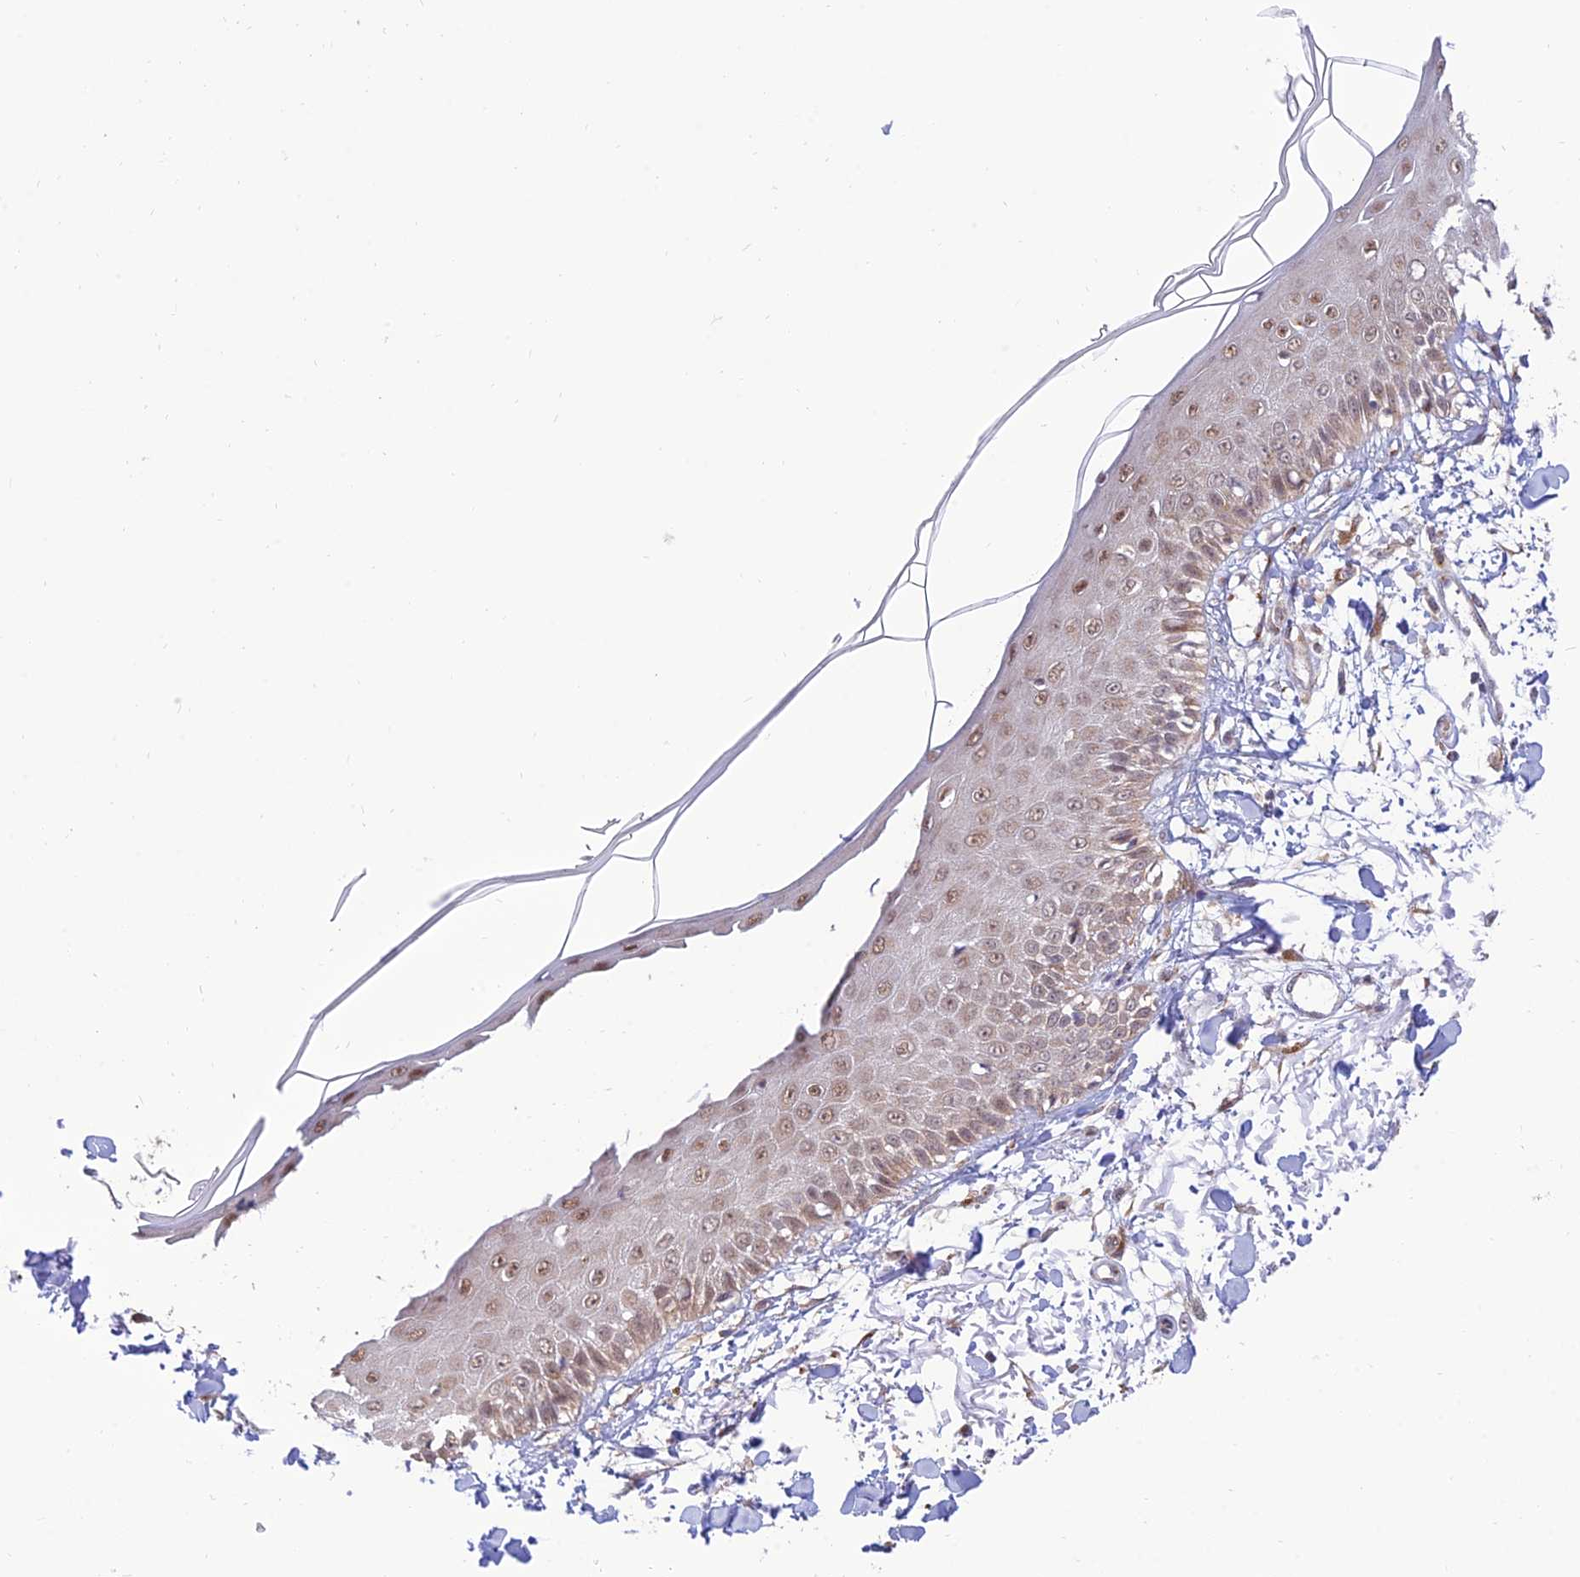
{"staining": {"intensity": "moderate", "quantity": ">75%", "location": "cytoplasmic/membranous"}, "tissue": "skin", "cell_type": "Fibroblasts", "image_type": "normal", "snomed": [{"axis": "morphology", "description": "Normal tissue, NOS"}, {"axis": "morphology", "description": "Squamous cell carcinoma, NOS"}, {"axis": "topography", "description": "Skin"}, {"axis": "topography", "description": "Peripheral nerve tissue"}], "caption": "A micrograph showing moderate cytoplasmic/membranous expression in about >75% of fibroblasts in benign skin, as visualized by brown immunohistochemical staining.", "gene": "GOLGA3", "patient": {"sex": "male", "age": 83}}